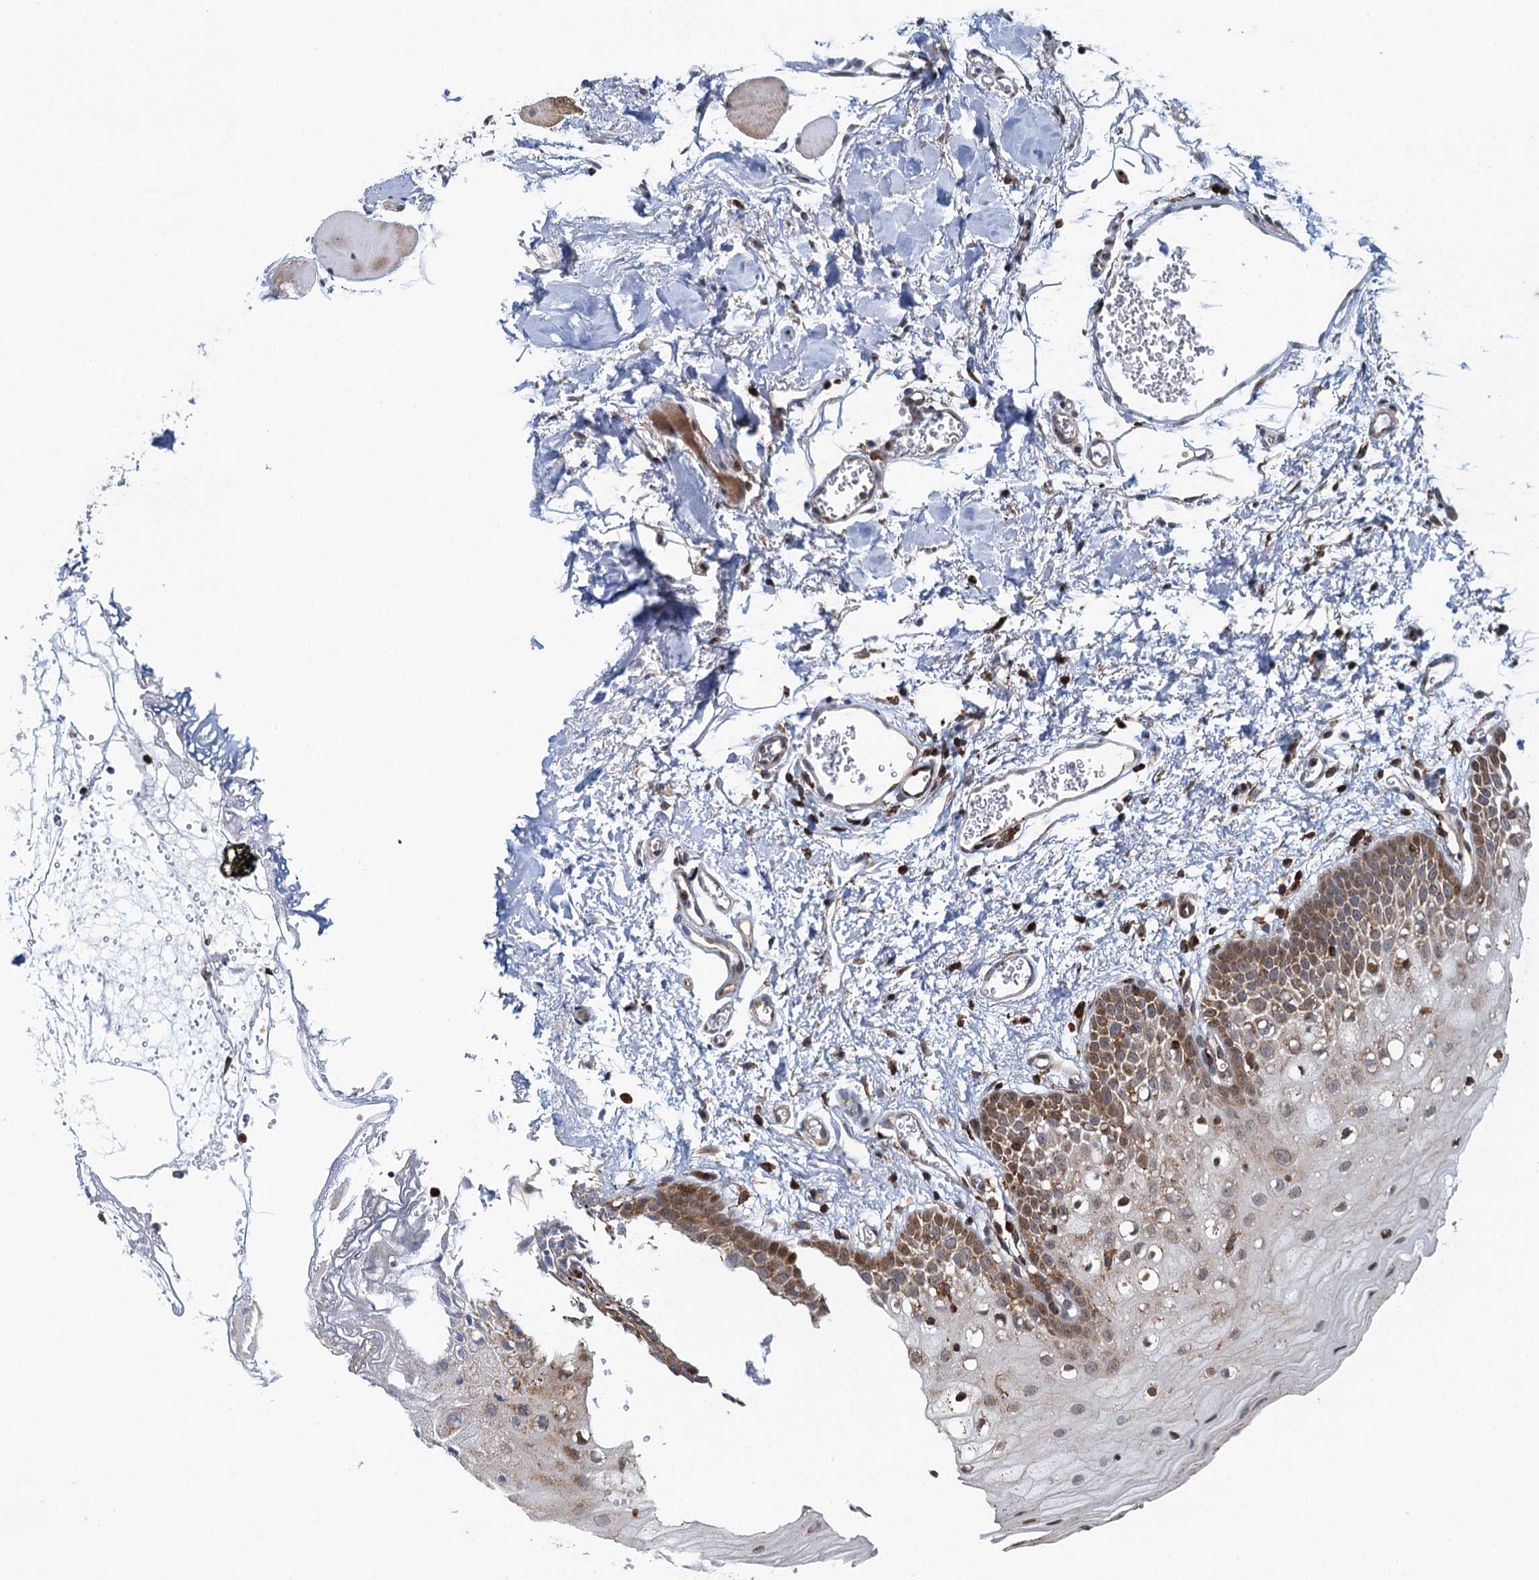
{"staining": {"intensity": "moderate", "quantity": ">75%", "location": "cytoplasmic/membranous"}, "tissue": "oral mucosa", "cell_type": "Squamous epithelial cells", "image_type": "normal", "snomed": [{"axis": "morphology", "description": "Normal tissue, NOS"}, {"axis": "topography", "description": "Oral tissue"}, {"axis": "topography", "description": "Tounge, NOS"}], "caption": "Immunohistochemical staining of normal human oral mucosa displays moderate cytoplasmic/membranous protein expression in approximately >75% of squamous epithelial cells.", "gene": "CCDC102A", "patient": {"sex": "female", "age": 73}}